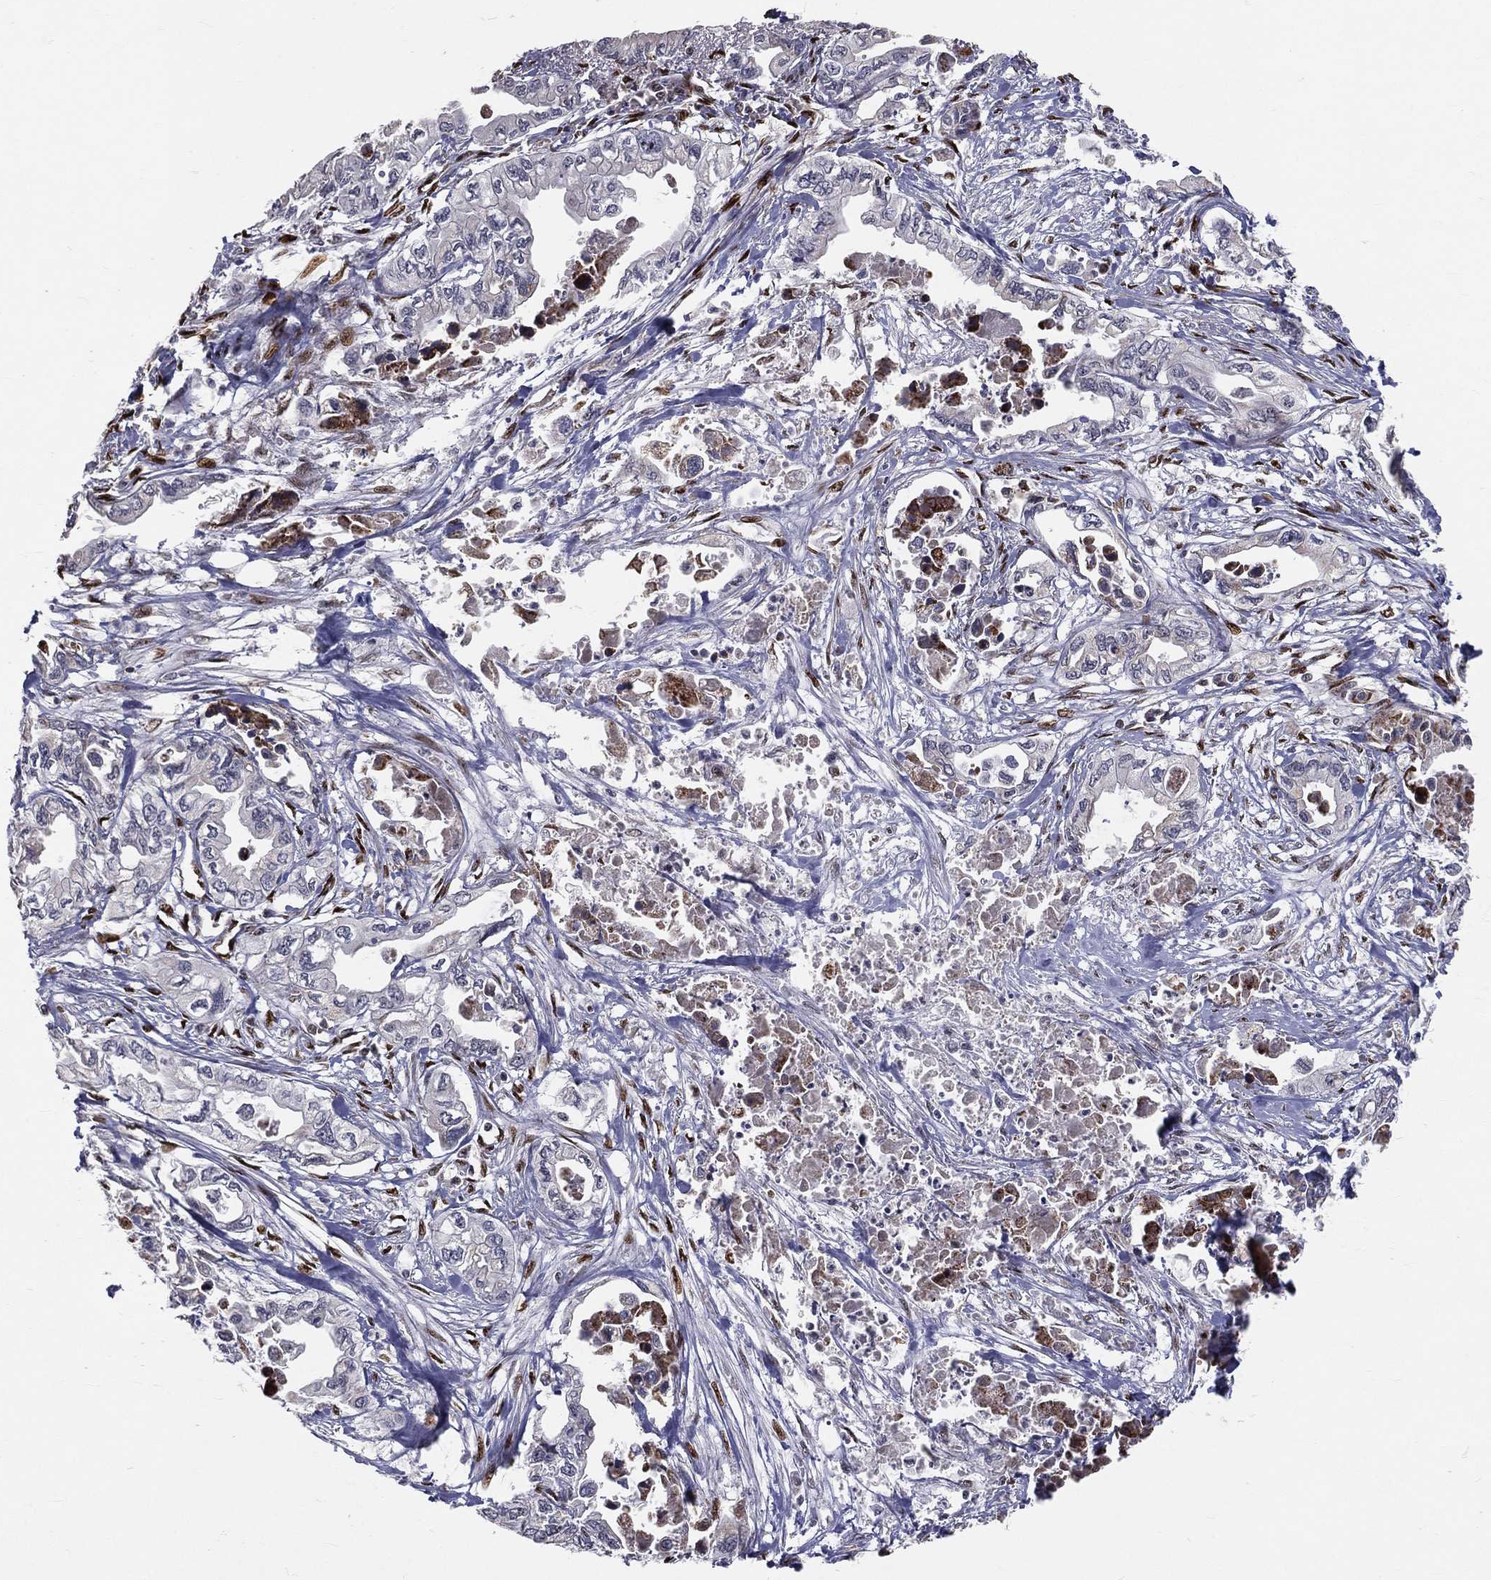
{"staining": {"intensity": "negative", "quantity": "none", "location": "none"}, "tissue": "pancreatic cancer", "cell_type": "Tumor cells", "image_type": "cancer", "snomed": [{"axis": "morphology", "description": "Adenocarcinoma, NOS"}, {"axis": "topography", "description": "Pancreas"}], "caption": "DAB (3,3'-diaminobenzidine) immunohistochemical staining of human pancreatic adenocarcinoma demonstrates no significant positivity in tumor cells.", "gene": "ZEB1", "patient": {"sex": "male", "age": 68}}